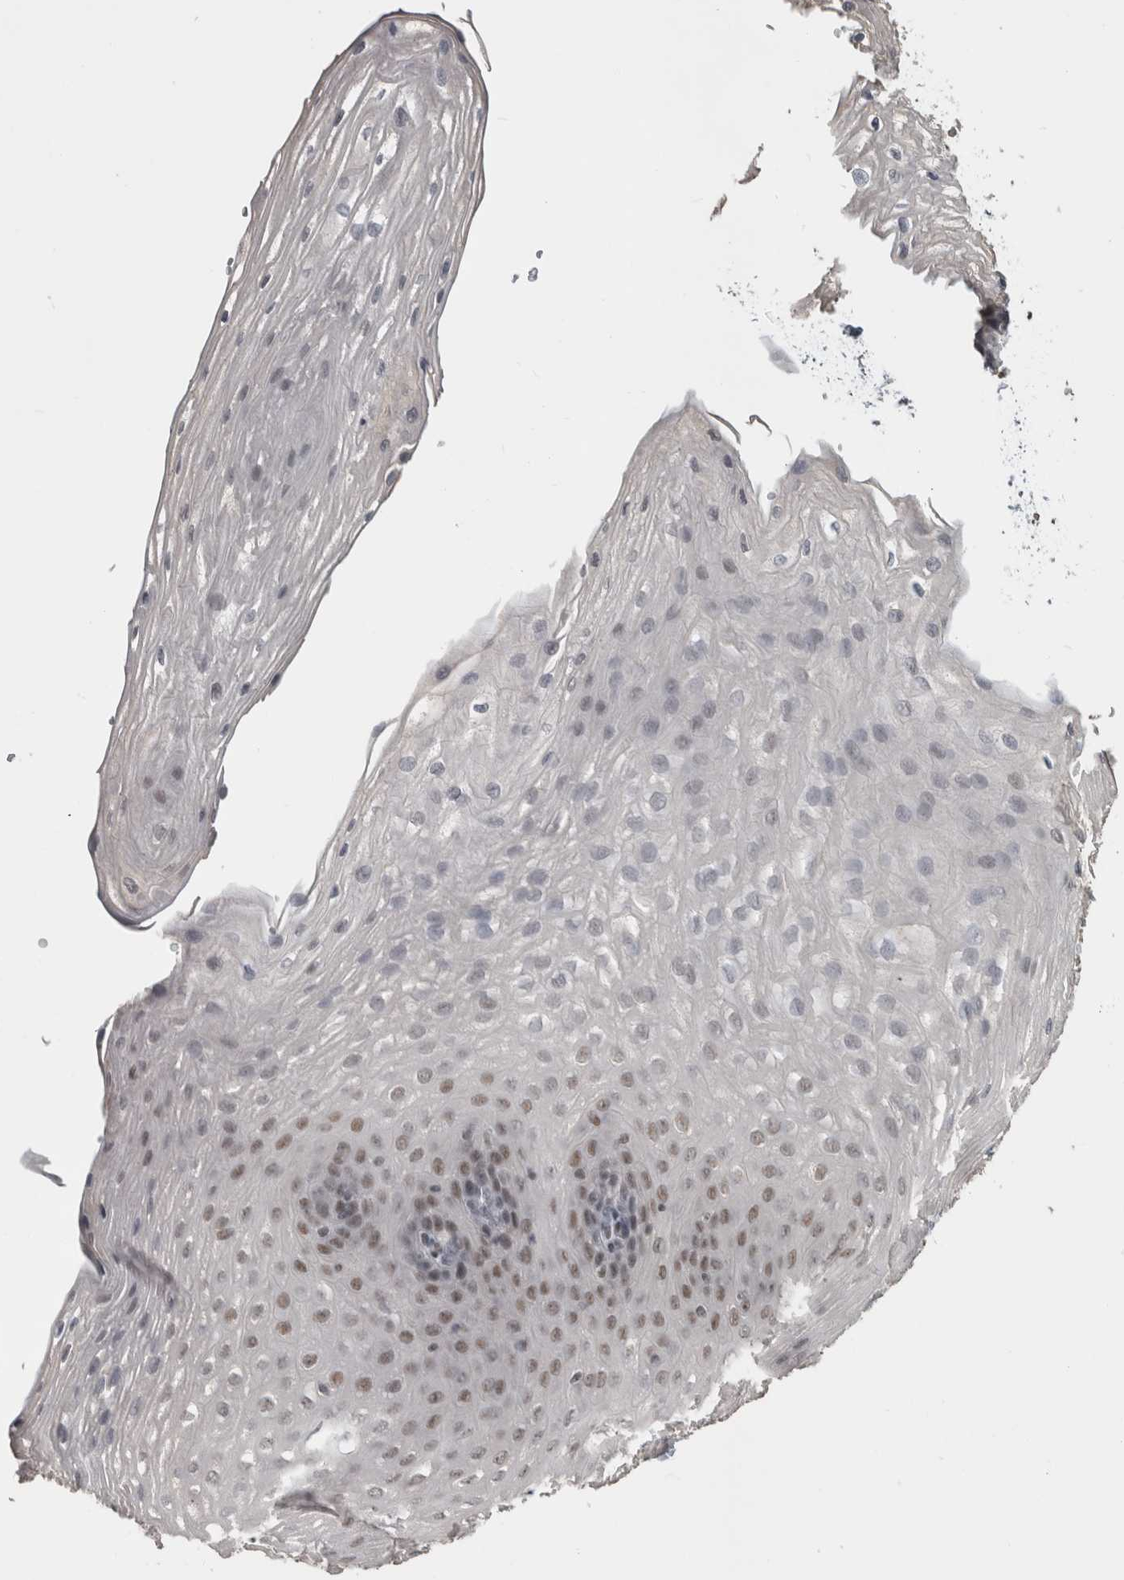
{"staining": {"intensity": "weak", "quantity": ">75%", "location": "nuclear"}, "tissue": "esophagus", "cell_type": "Squamous epithelial cells", "image_type": "normal", "snomed": [{"axis": "morphology", "description": "Normal tissue, NOS"}, {"axis": "topography", "description": "Esophagus"}], "caption": "Squamous epithelial cells show weak nuclear staining in about >75% of cells in benign esophagus. (DAB IHC, brown staining for protein, blue staining for nuclei).", "gene": "ARID4B", "patient": {"sex": "female", "age": 66}}